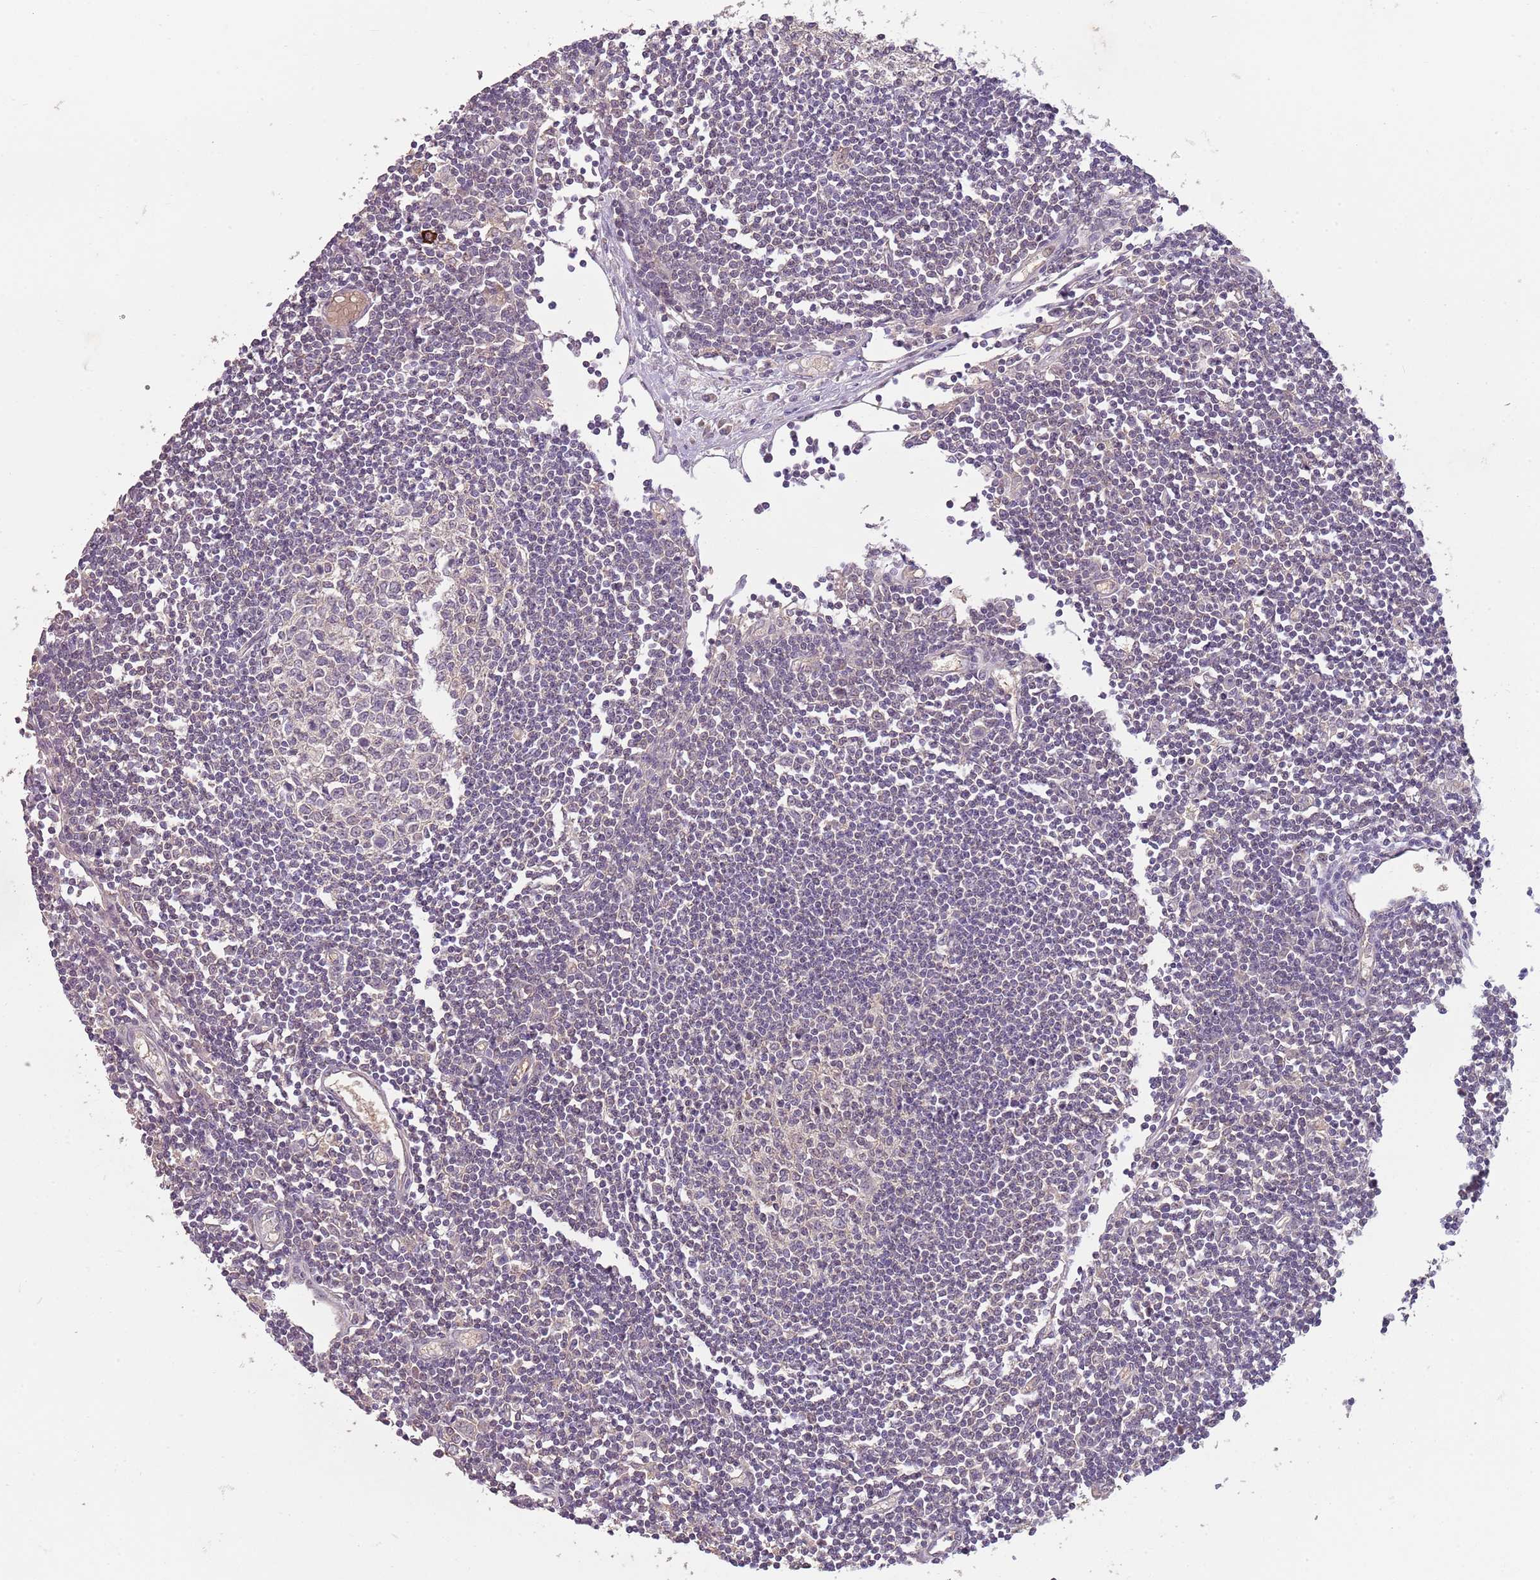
{"staining": {"intensity": "negative", "quantity": "none", "location": "none"}, "tissue": "lymph node", "cell_type": "Germinal center cells", "image_type": "normal", "snomed": [{"axis": "morphology", "description": "Normal tissue, NOS"}, {"axis": "topography", "description": "Lymph node"}], "caption": "This is a histopathology image of immunohistochemistry staining of normal lymph node, which shows no staining in germinal center cells.", "gene": "TEKT4", "patient": {"sex": "female", "age": 11}}